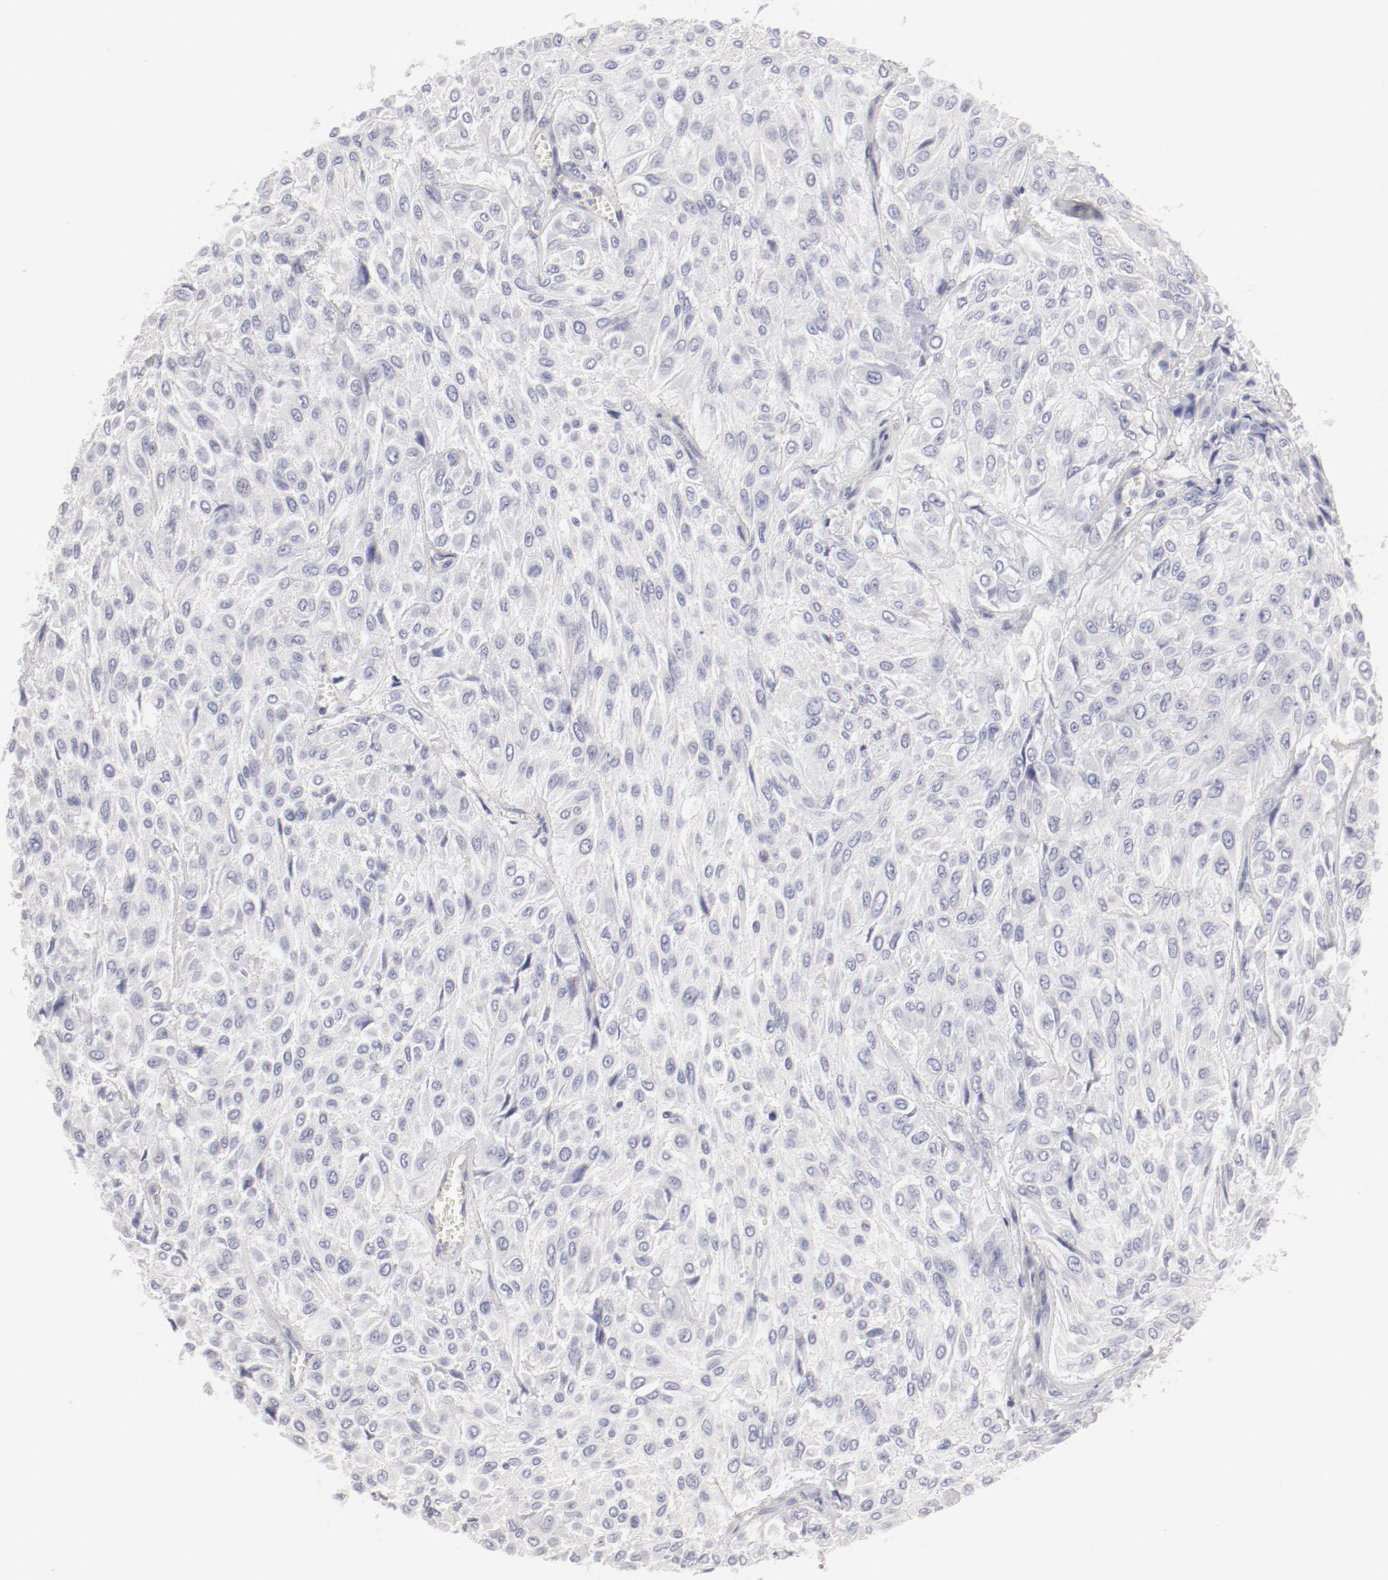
{"staining": {"intensity": "negative", "quantity": "none", "location": "none"}, "tissue": "urothelial cancer", "cell_type": "Tumor cells", "image_type": "cancer", "snomed": [{"axis": "morphology", "description": "Urothelial carcinoma, High grade"}, {"axis": "topography", "description": "Urinary bladder"}], "caption": "There is no significant expression in tumor cells of high-grade urothelial carcinoma.", "gene": "LAX1", "patient": {"sex": "male", "age": 57}}